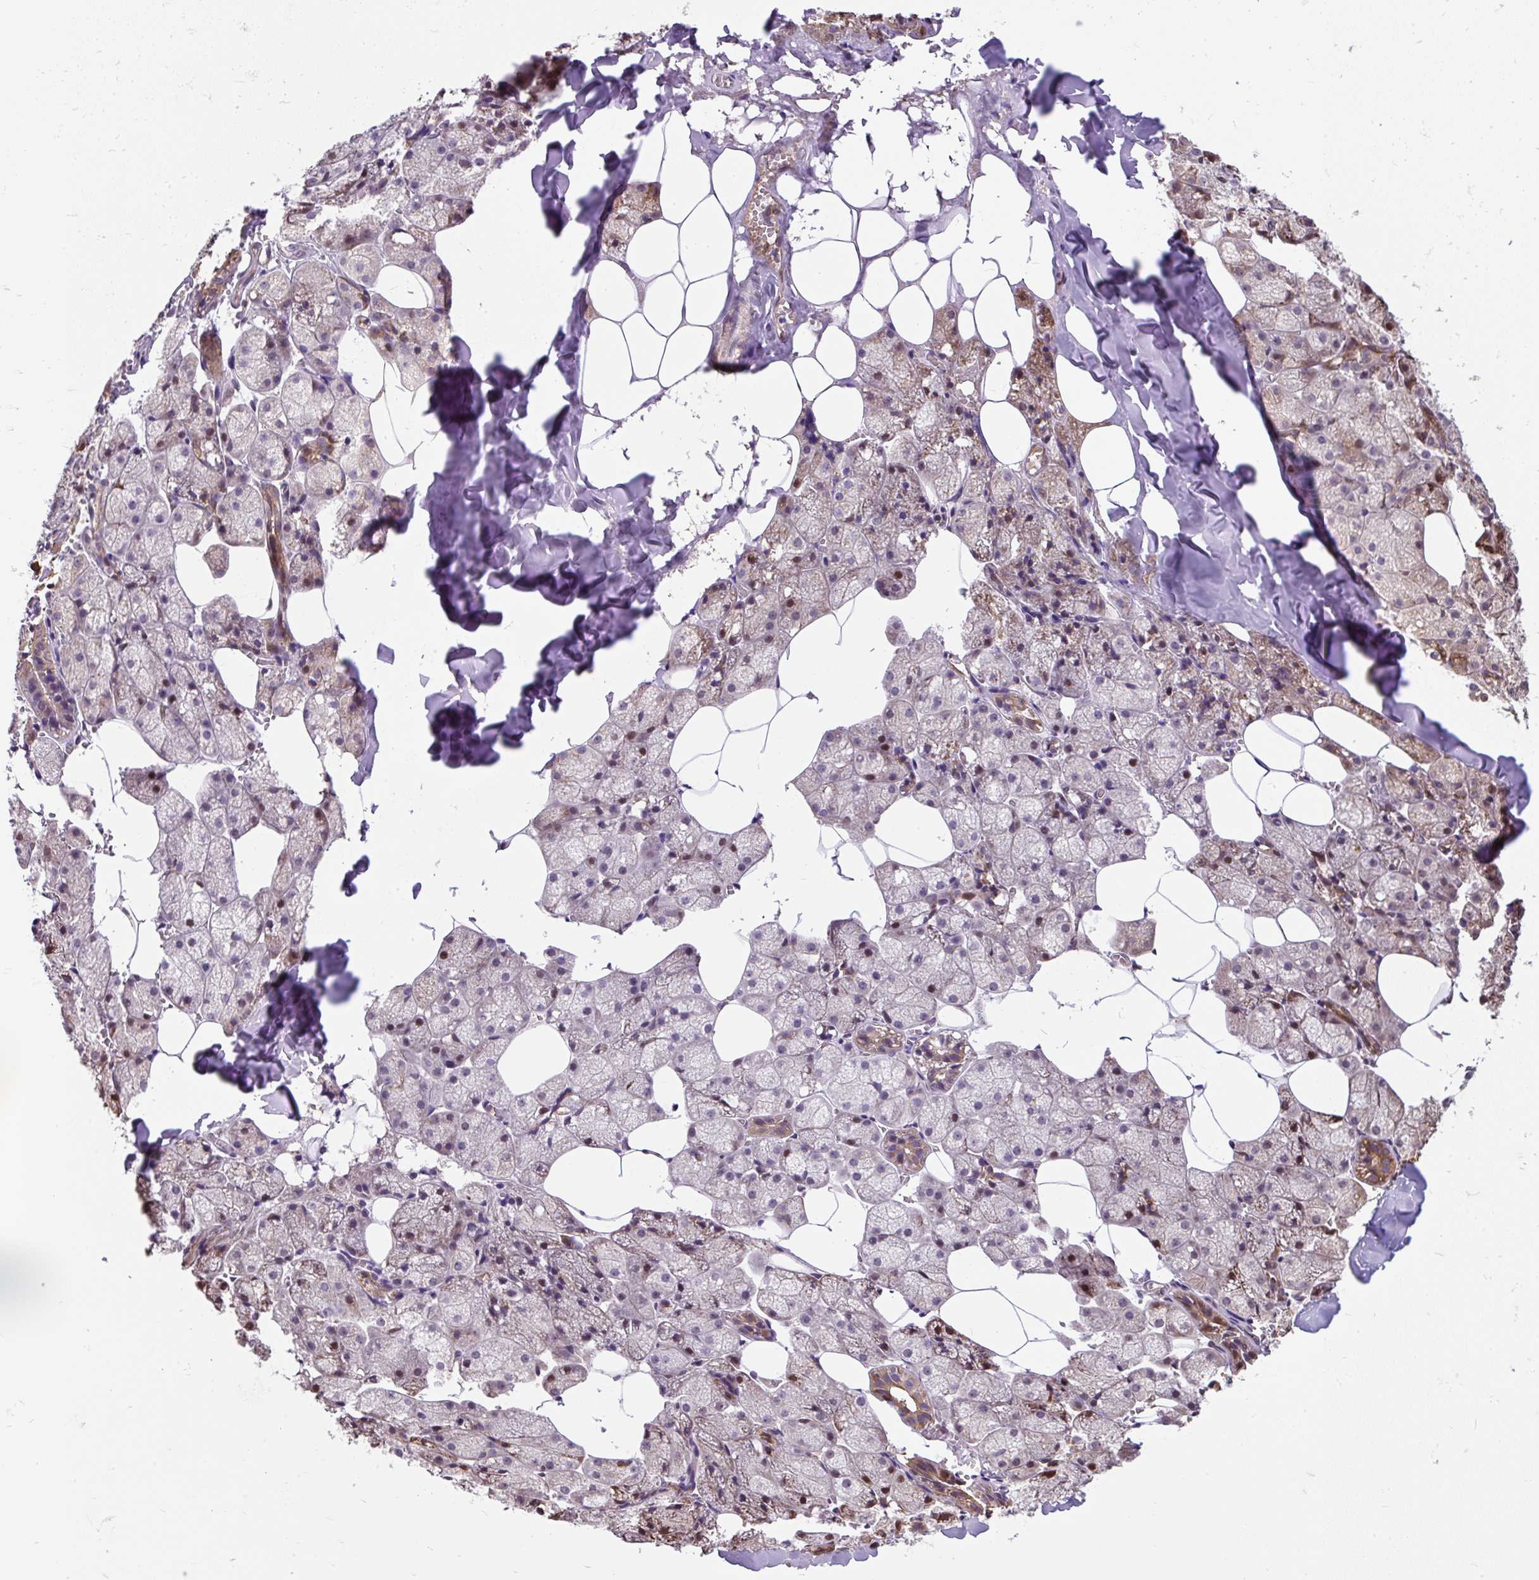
{"staining": {"intensity": "moderate", "quantity": "25%-75%", "location": "cytoplasmic/membranous,nuclear"}, "tissue": "salivary gland", "cell_type": "Glandular cells", "image_type": "normal", "snomed": [{"axis": "morphology", "description": "Normal tissue, NOS"}, {"axis": "topography", "description": "Salivary gland"}, {"axis": "topography", "description": "Peripheral nerve tissue"}], "caption": "A brown stain highlights moderate cytoplasmic/membranous,nuclear expression of a protein in glandular cells of benign human salivary gland.", "gene": "PUS7L", "patient": {"sex": "male", "age": 38}}